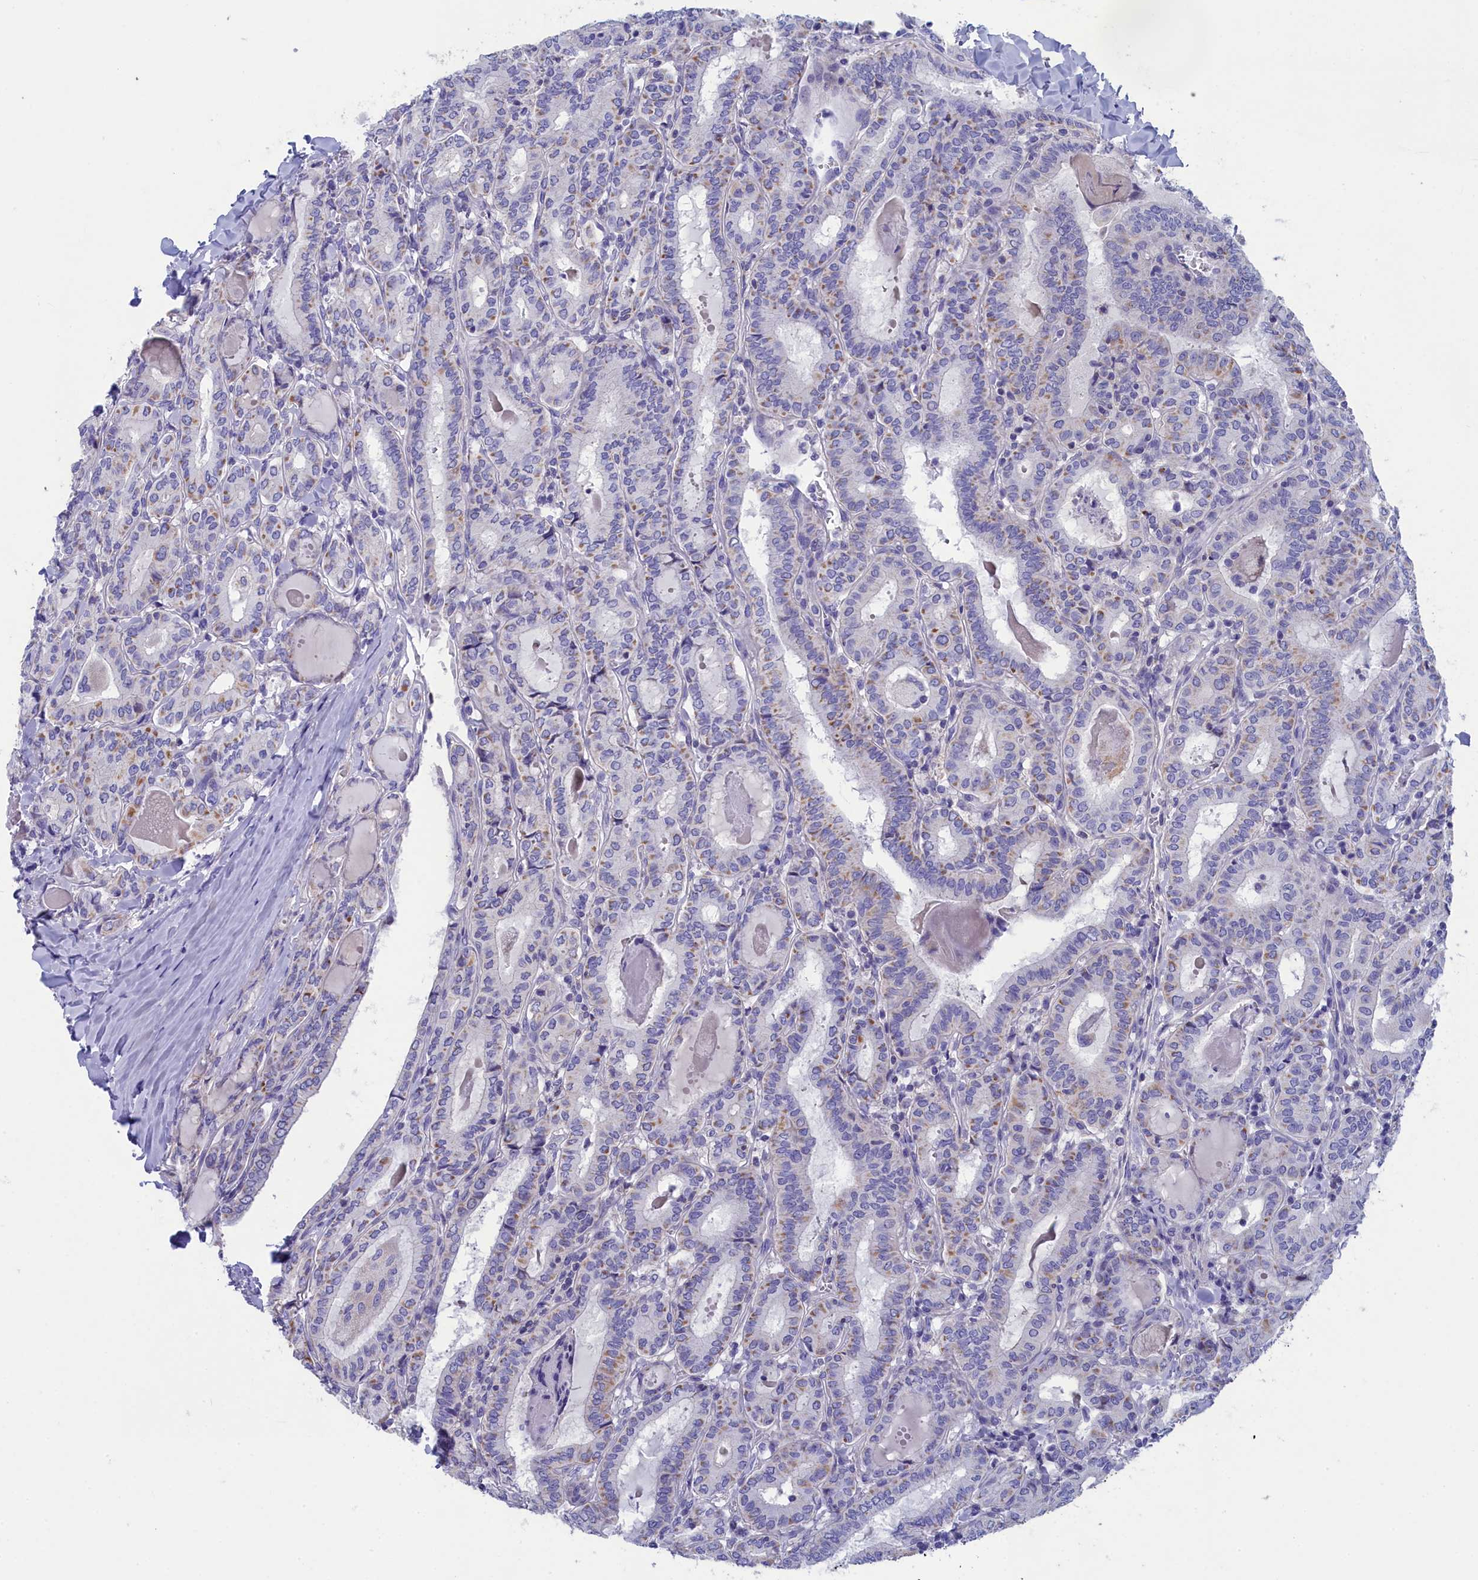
{"staining": {"intensity": "moderate", "quantity": "<25%", "location": "cytoplasmic/membranous"}, "tissue": "thyroid cancer", "cell_type": "Tumor cells", "image_type": "cancer", "snomed": [{"axis": "morphology", "description": "Papillary adenocarcinoma, NOS"}, {"axis": "topography", "description": "Thyroid gland"}], "caption": "Immunohistochemistry (IHC) staining of thyroid papillary adenocarcinoma, which exhibits low levels of moderate cytoplasmic/membranous staining in approximately <25% of tumor cells indicating moderate cytoplasmic/membranous protein expression. The staining was performed using DAB (brown) for protein detection and nuclei were counterstained in hematoxylin (blue).", "gene": "PRDM12", "patient": {"sex": "female", "age": 72}}